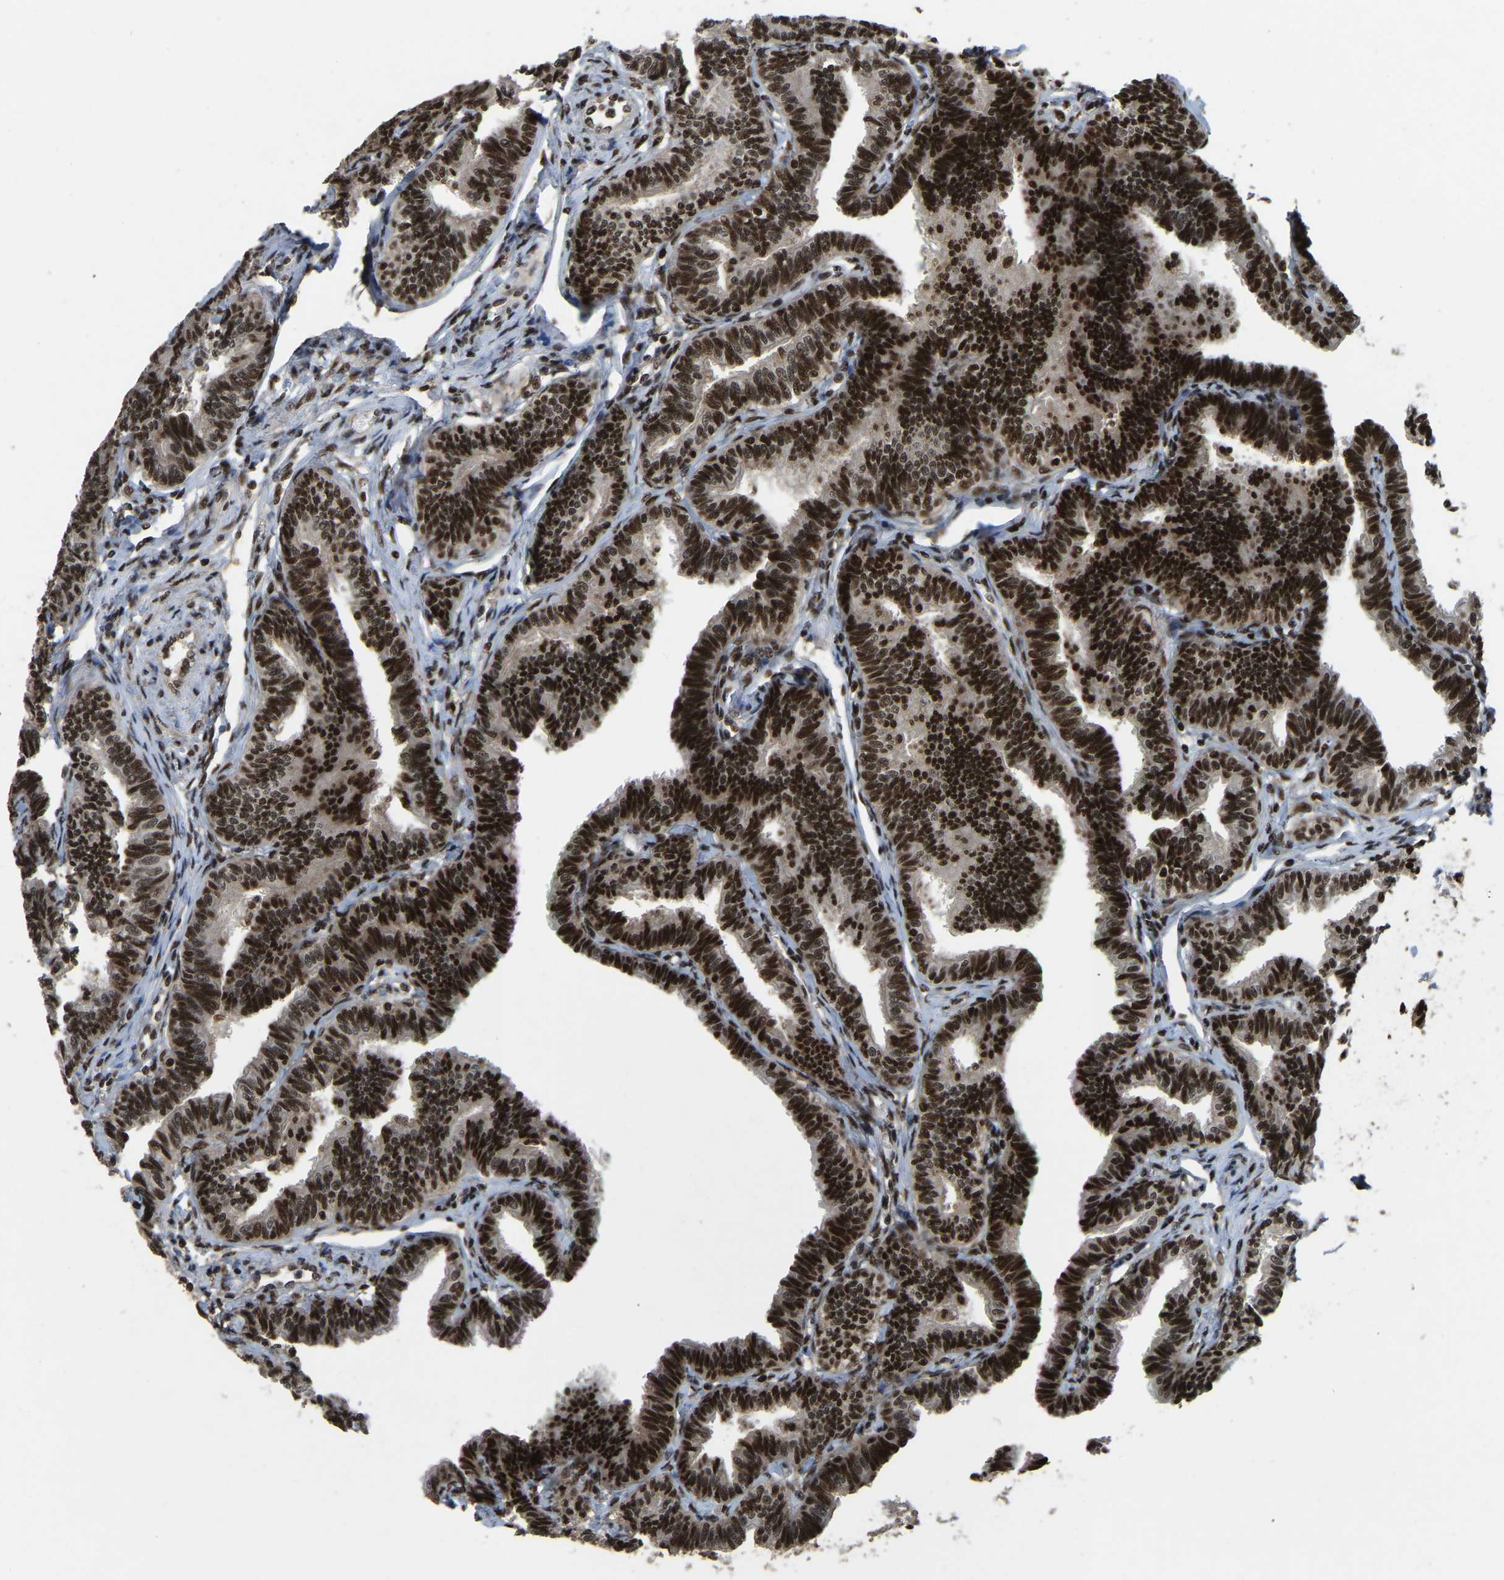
{"staining": {"intensity": "strong", "quantity": ">75%", "location": "nuclear"}, "tissue": "fallopian tube", "cell_type": "Glandular cells", "image_type": "normal", "snomed": [{"axis": "morphology", "description": "Normal tissue, NOS"}, {"axis": "topography", "description": "Fallopian tube"}, {"axis": "topography", "description": "Ovary"}], "caption": "Immunohistochemistry of normal fallopian tube shows high levels of strong nuclear expression in approximately >75% of glandular cells.", "gene": "TBL1XR1", "patient": {"sex": "female", "age": 23}}